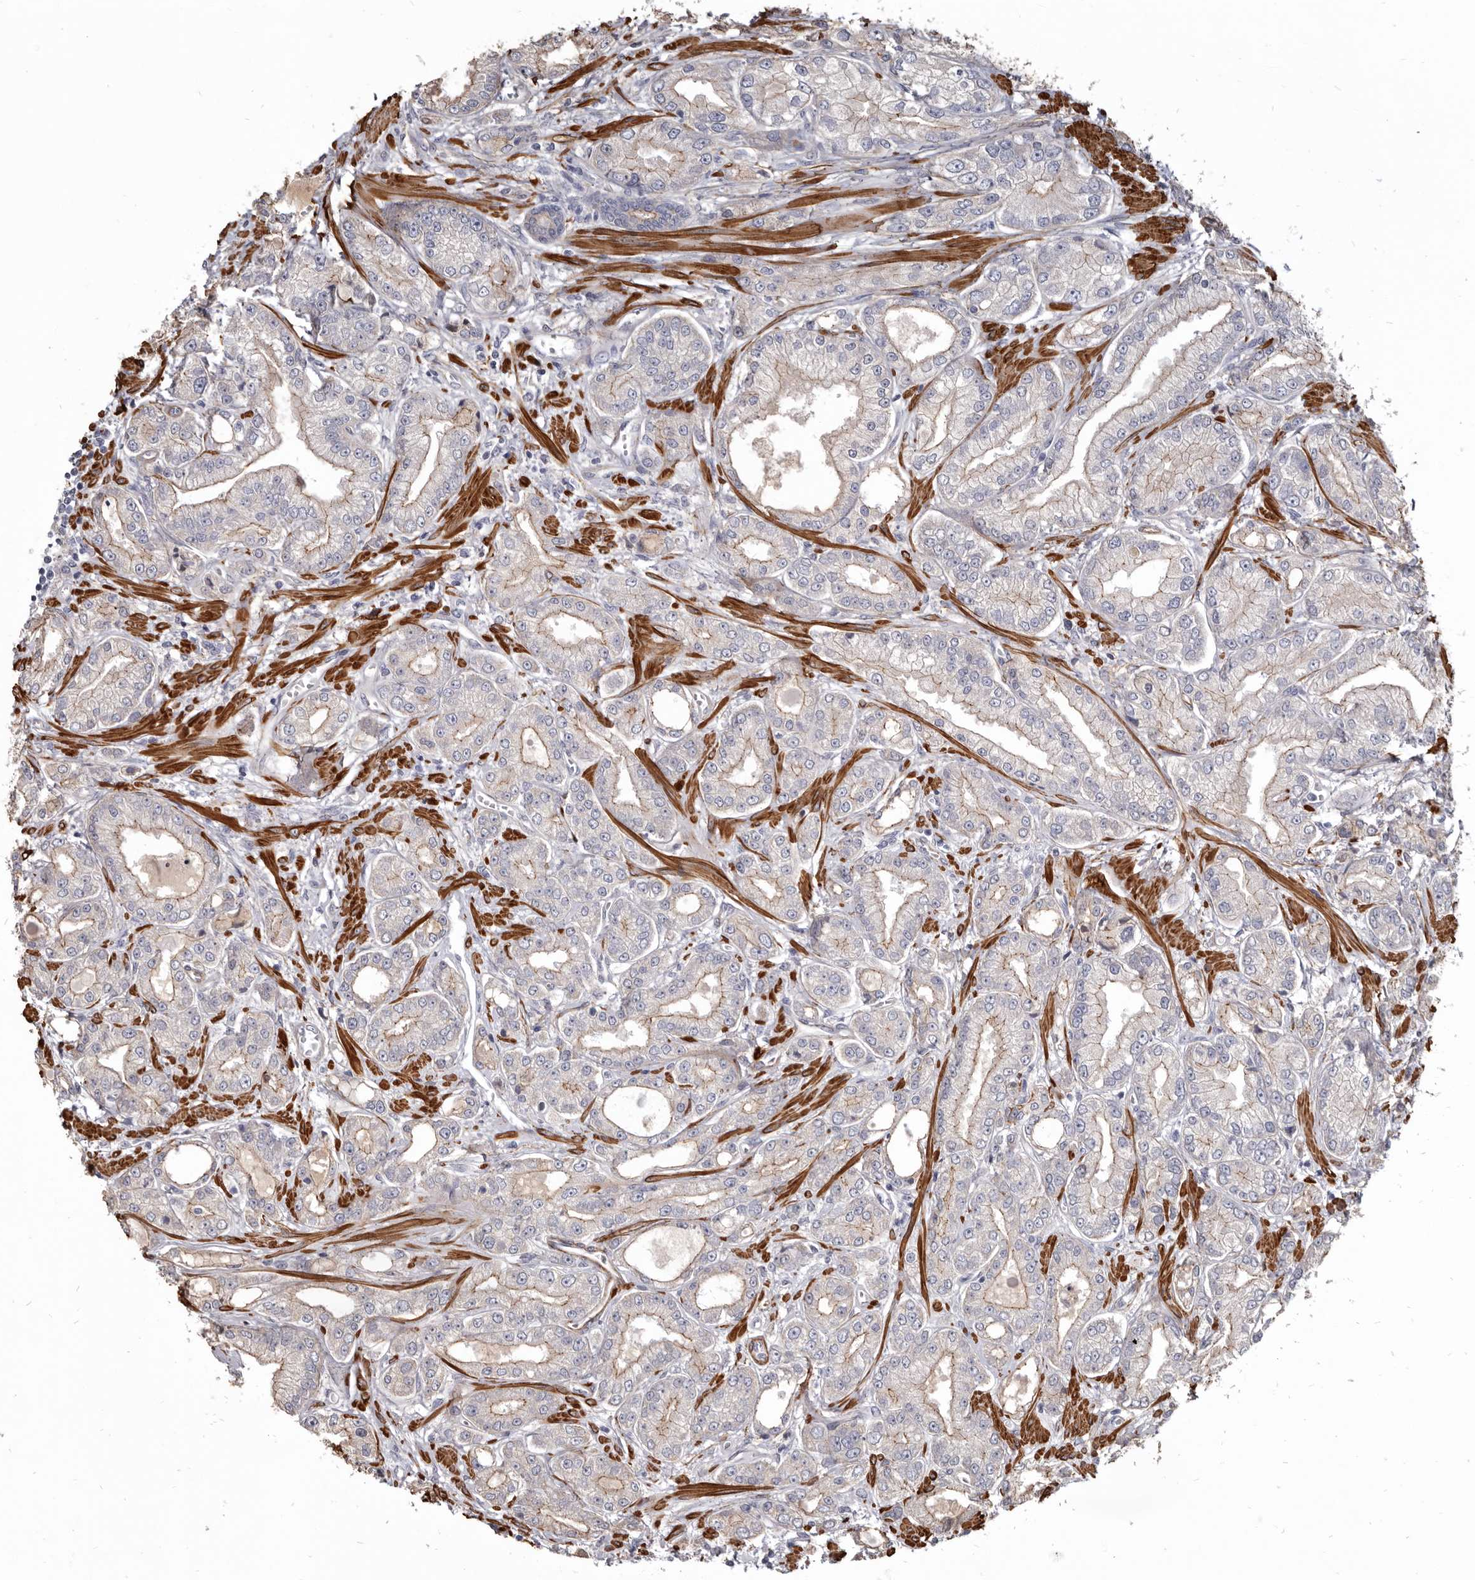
{"staining": {"intensity": "moderate", "quantity": "25%-75%", "location": "cytoplasmic/membranous"}, "tissue": "prostate cancer", "cell_type": "Tumor cells", "image_type": "cancer", "snomed": [{"axis": "morphology", "description": "Adenocarcinoma, Low grade"}, {"axis": "topography", "description": "Prostate"}], "caption": "A brown stain shows moderate cytoplasmic/membranous positivity of a protein in prostate cancer tumor cells.", "gene": "CGN", "patient": {"sex": "male", "age": 62}}